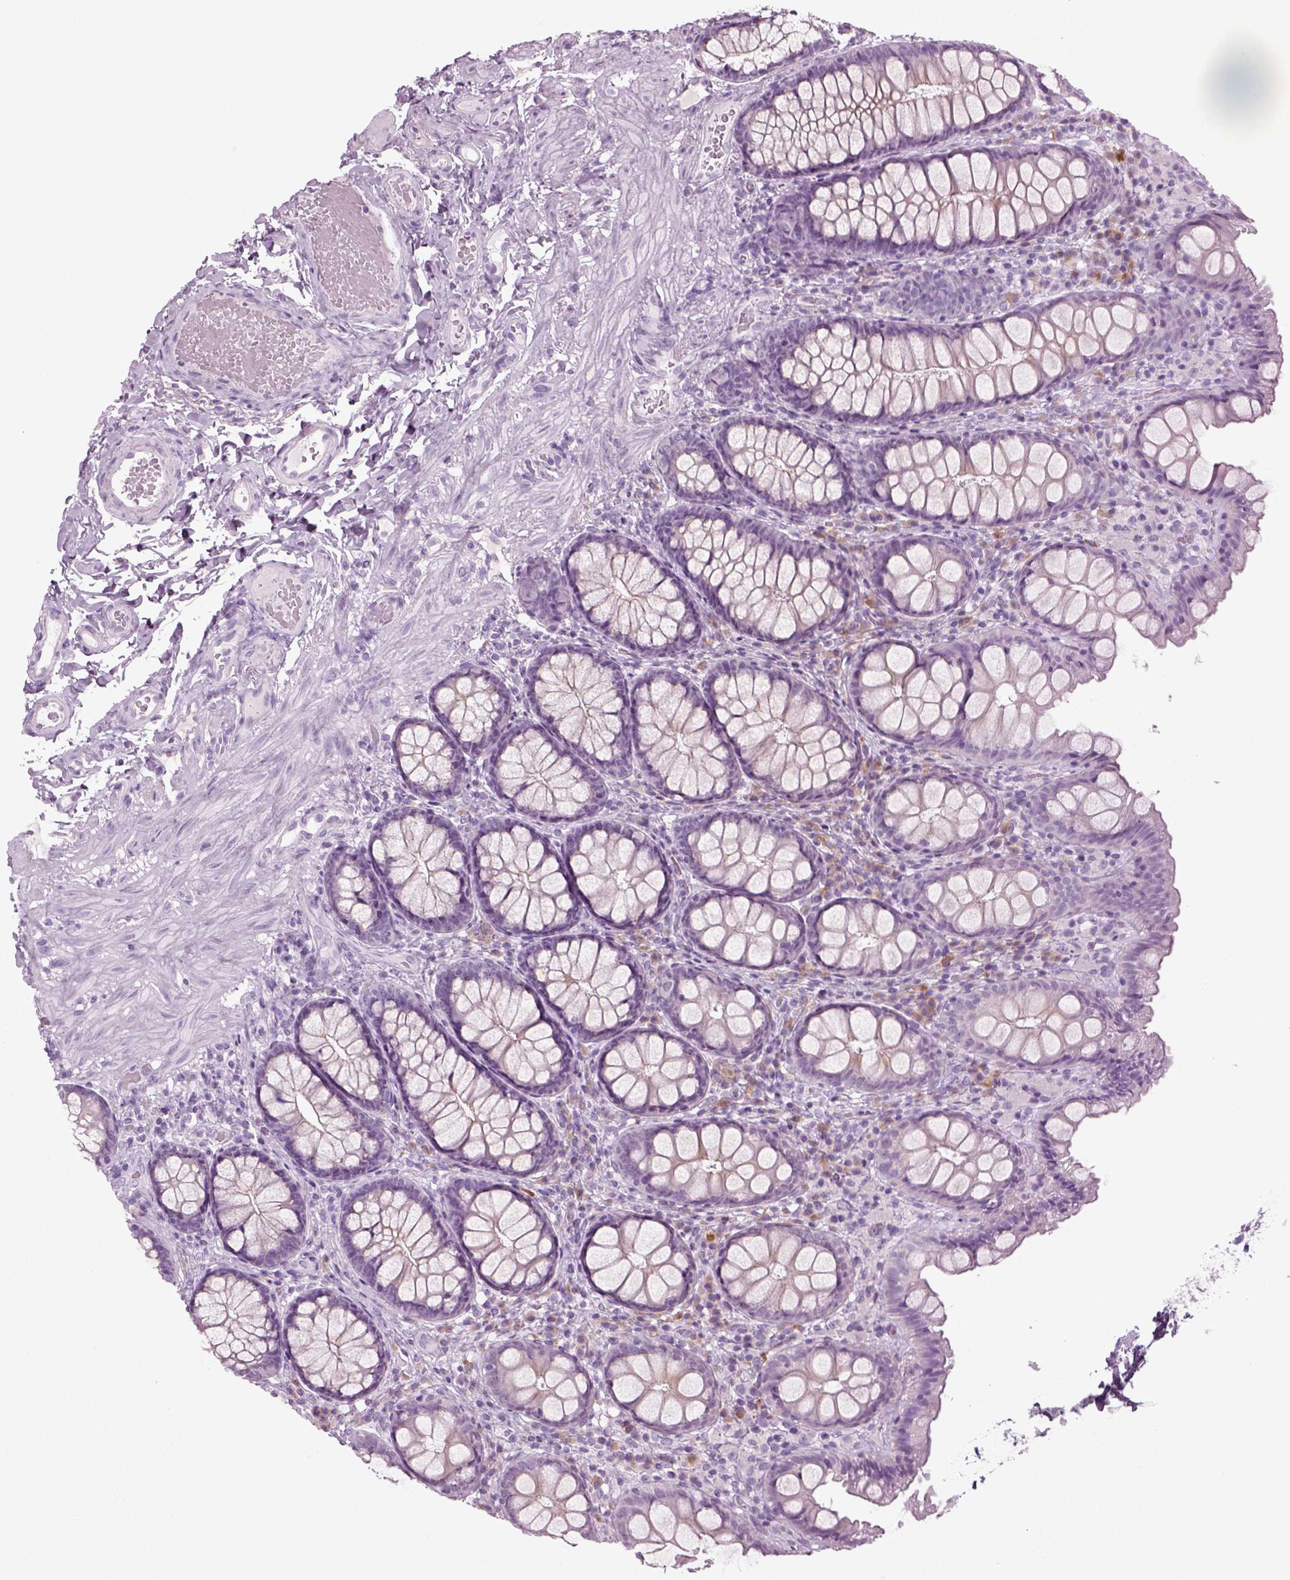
{"staining": {"intensity": "negative", "quantity": "none", "location": "none"}, "tissue": "colon", "cell_type": "Endothelial cells", "image_type": "normal", "snomed": [{"axis": "morphology", "description": "Normal tissue, NOS"}, {"axis": "topography", "description": "Colon"}], "caption": "This is an immunohistochemistry (IHC) micrograph of benign human colon. There is no expression in endothelial cells.", "gene": "PRLH", "patient": {"sex": "female", "age": 86}}